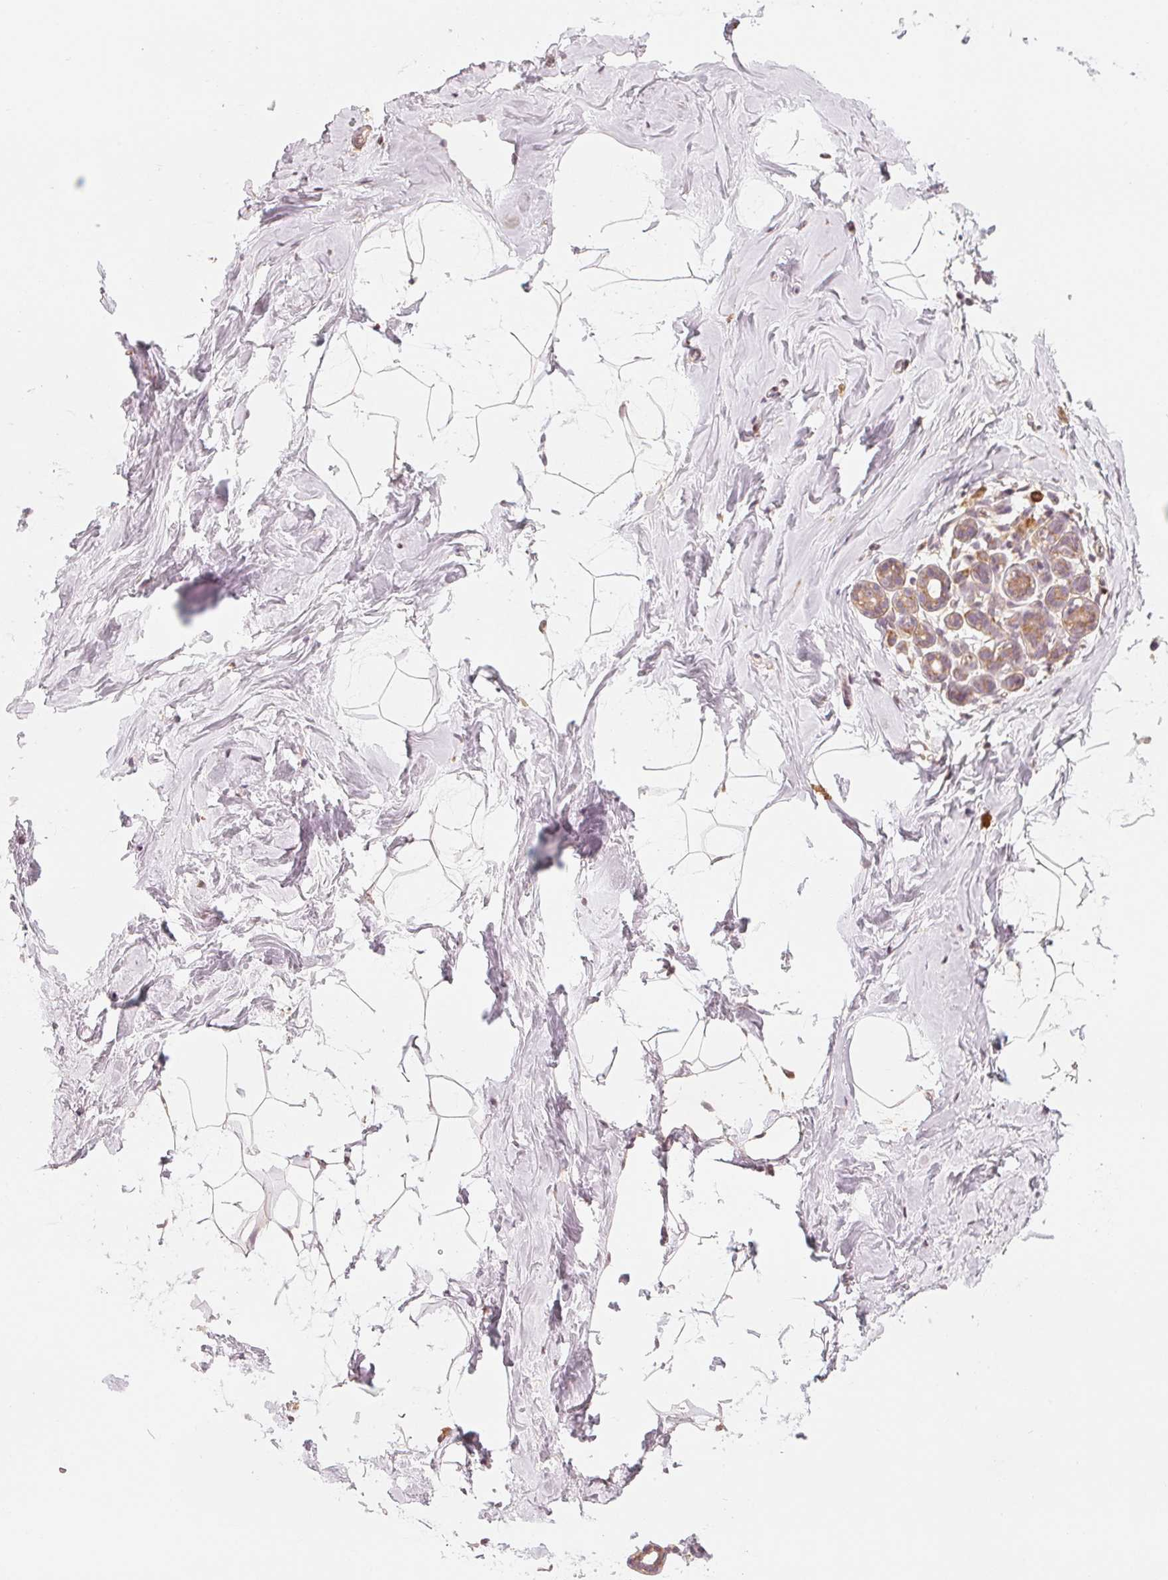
{"staining": {"intensity": "negative", "quantity": "none", "location": "none"}, "tissue": "breast", "cell_type": "Adipocytes", "image_type": "normal", "snomed": [{"axis": "morphology", "description": "Normal tissue, NOS"}, {"axis": "topography", "description": "Breast"}], "caption": "High power microscopy histopathology image of an IHC micrograph of benign breast, revealing no significant staining in adipocytes. (DAB (3,3'-diaminobenzidine) IHC with hematoxylin counter stain).", "gene": "GIGYF2", "patient": {"sex": "female", "age": 32}}